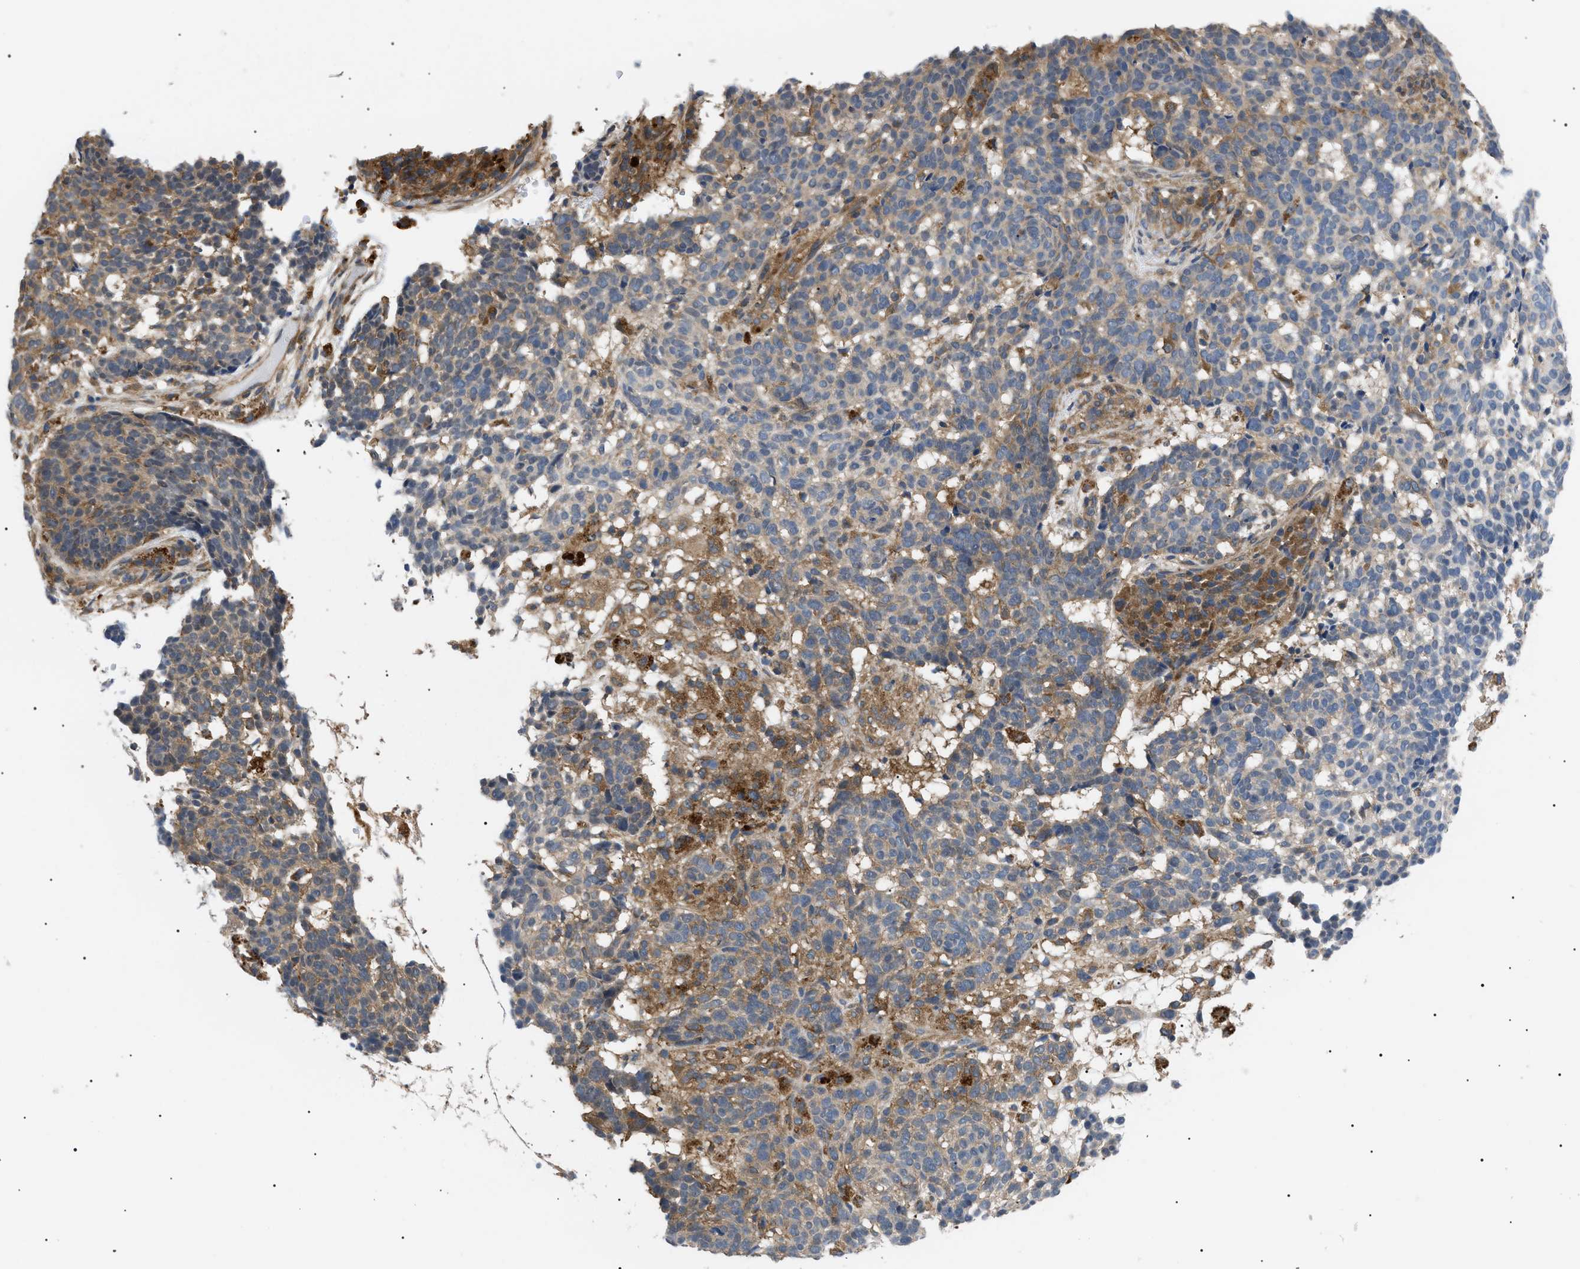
{"staining": {"intensity": "moderate", "quantity": ">75%", "location": "cytoplasmic/membranous"}, "tissue": "skin cancer", "cell_type": "Tumor cells", "image_type": "cancer", "snomed": [{"axis": "morphology", "description": "Basal cell carcinoma"}, {"axis": "topography", "description": "Skin"}], "caption": "Immunohistochemistry of skin cancer reveals medium levels of moderate cytoplasmic/membranous expression in approximately >75% of tumor cells. (DAB (3,3'-diaminobenzidine) IHC with brightfield microscopy, high magnification).", "gene": "RIPK1", "patient": {"sex": "male", "age": 85}}